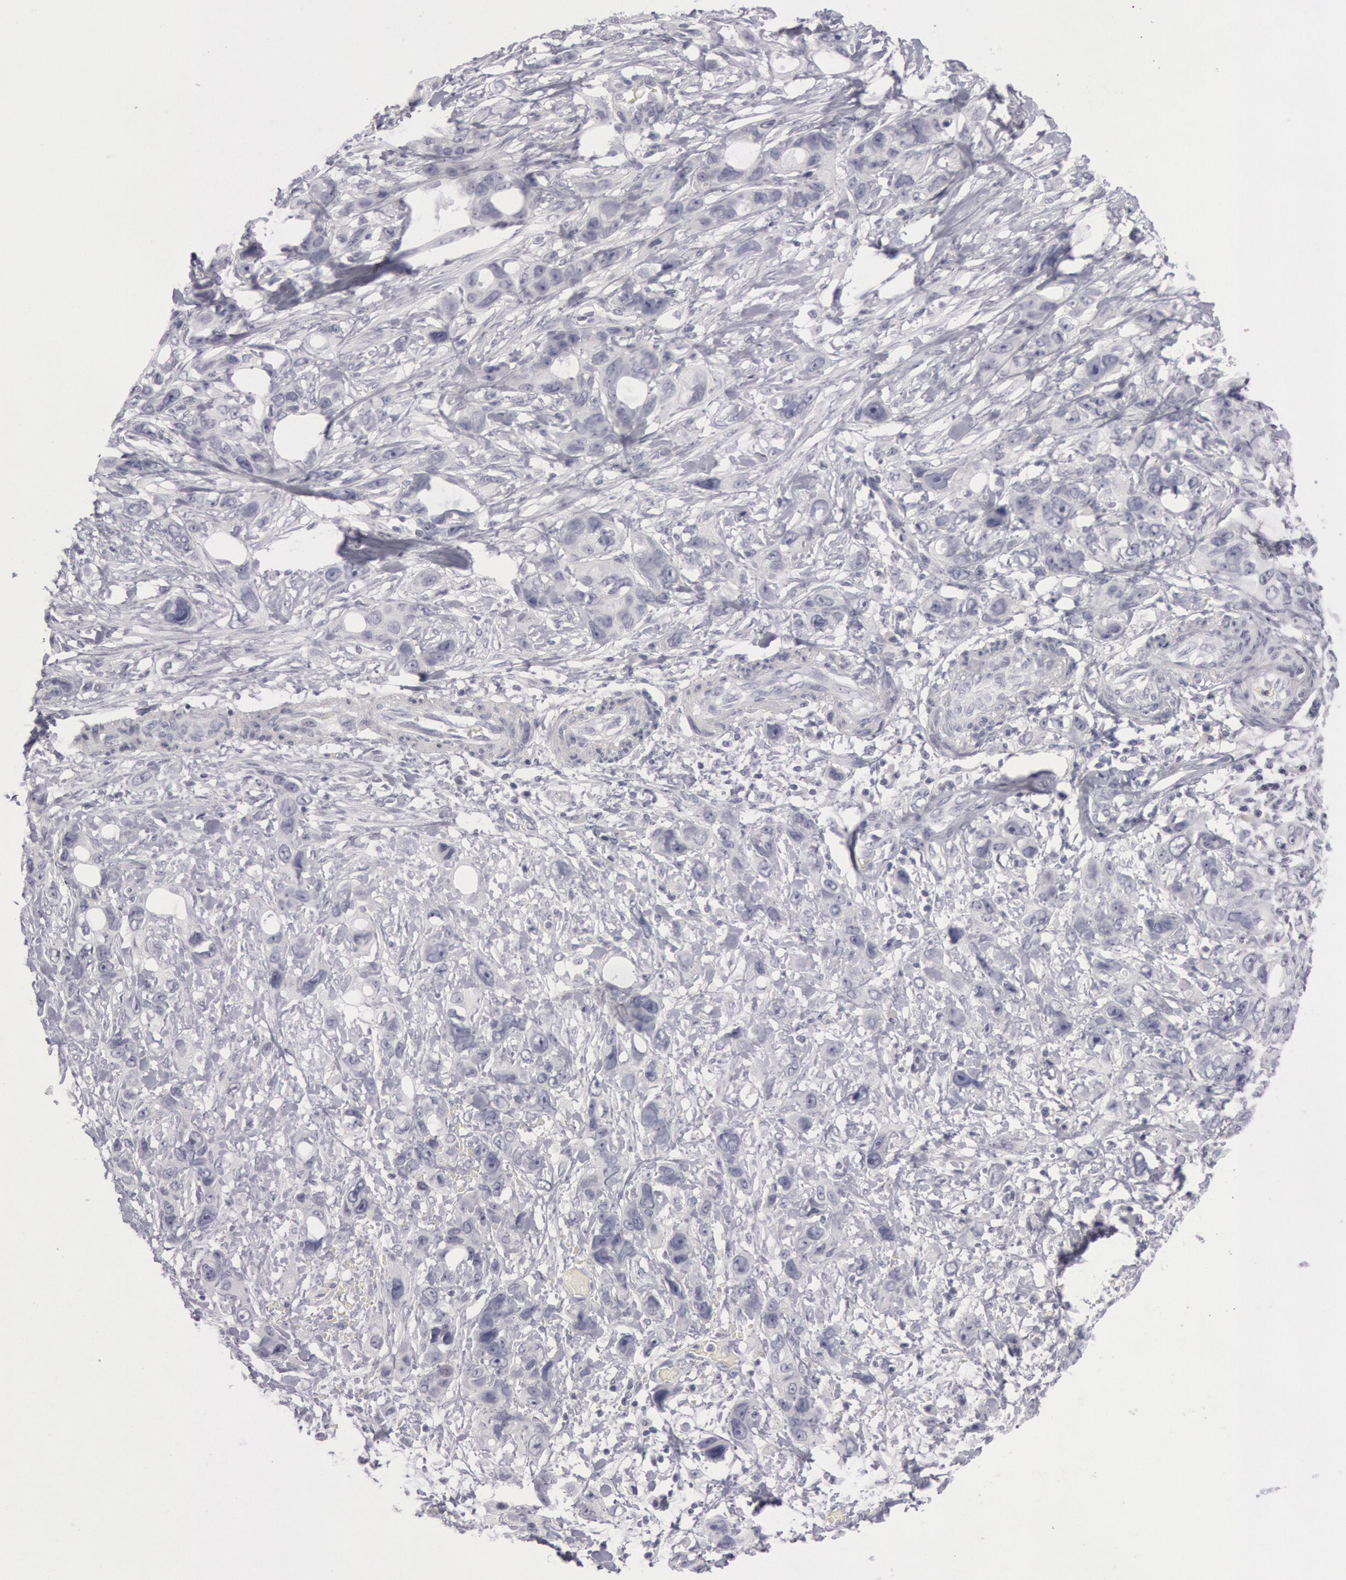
{"staining": {"intensity": "negative", "quantity": "none", "location": "none"}, "tissue": "stomach cancer", "cell_type": "Tumor cells", "image_type": "cancer", "snomed": [{"axis": "morphology", "description": "Adenocarcinoma, NOS"}, {"axis": "topography", "description": "Stomach, upper"}], "caption": "Protein analysis of stomach adenocarcinoma demonstrates no significant staining in tumor cells.", "gene": "KRT16", "patient": {"sex": "male", "age": 47}}